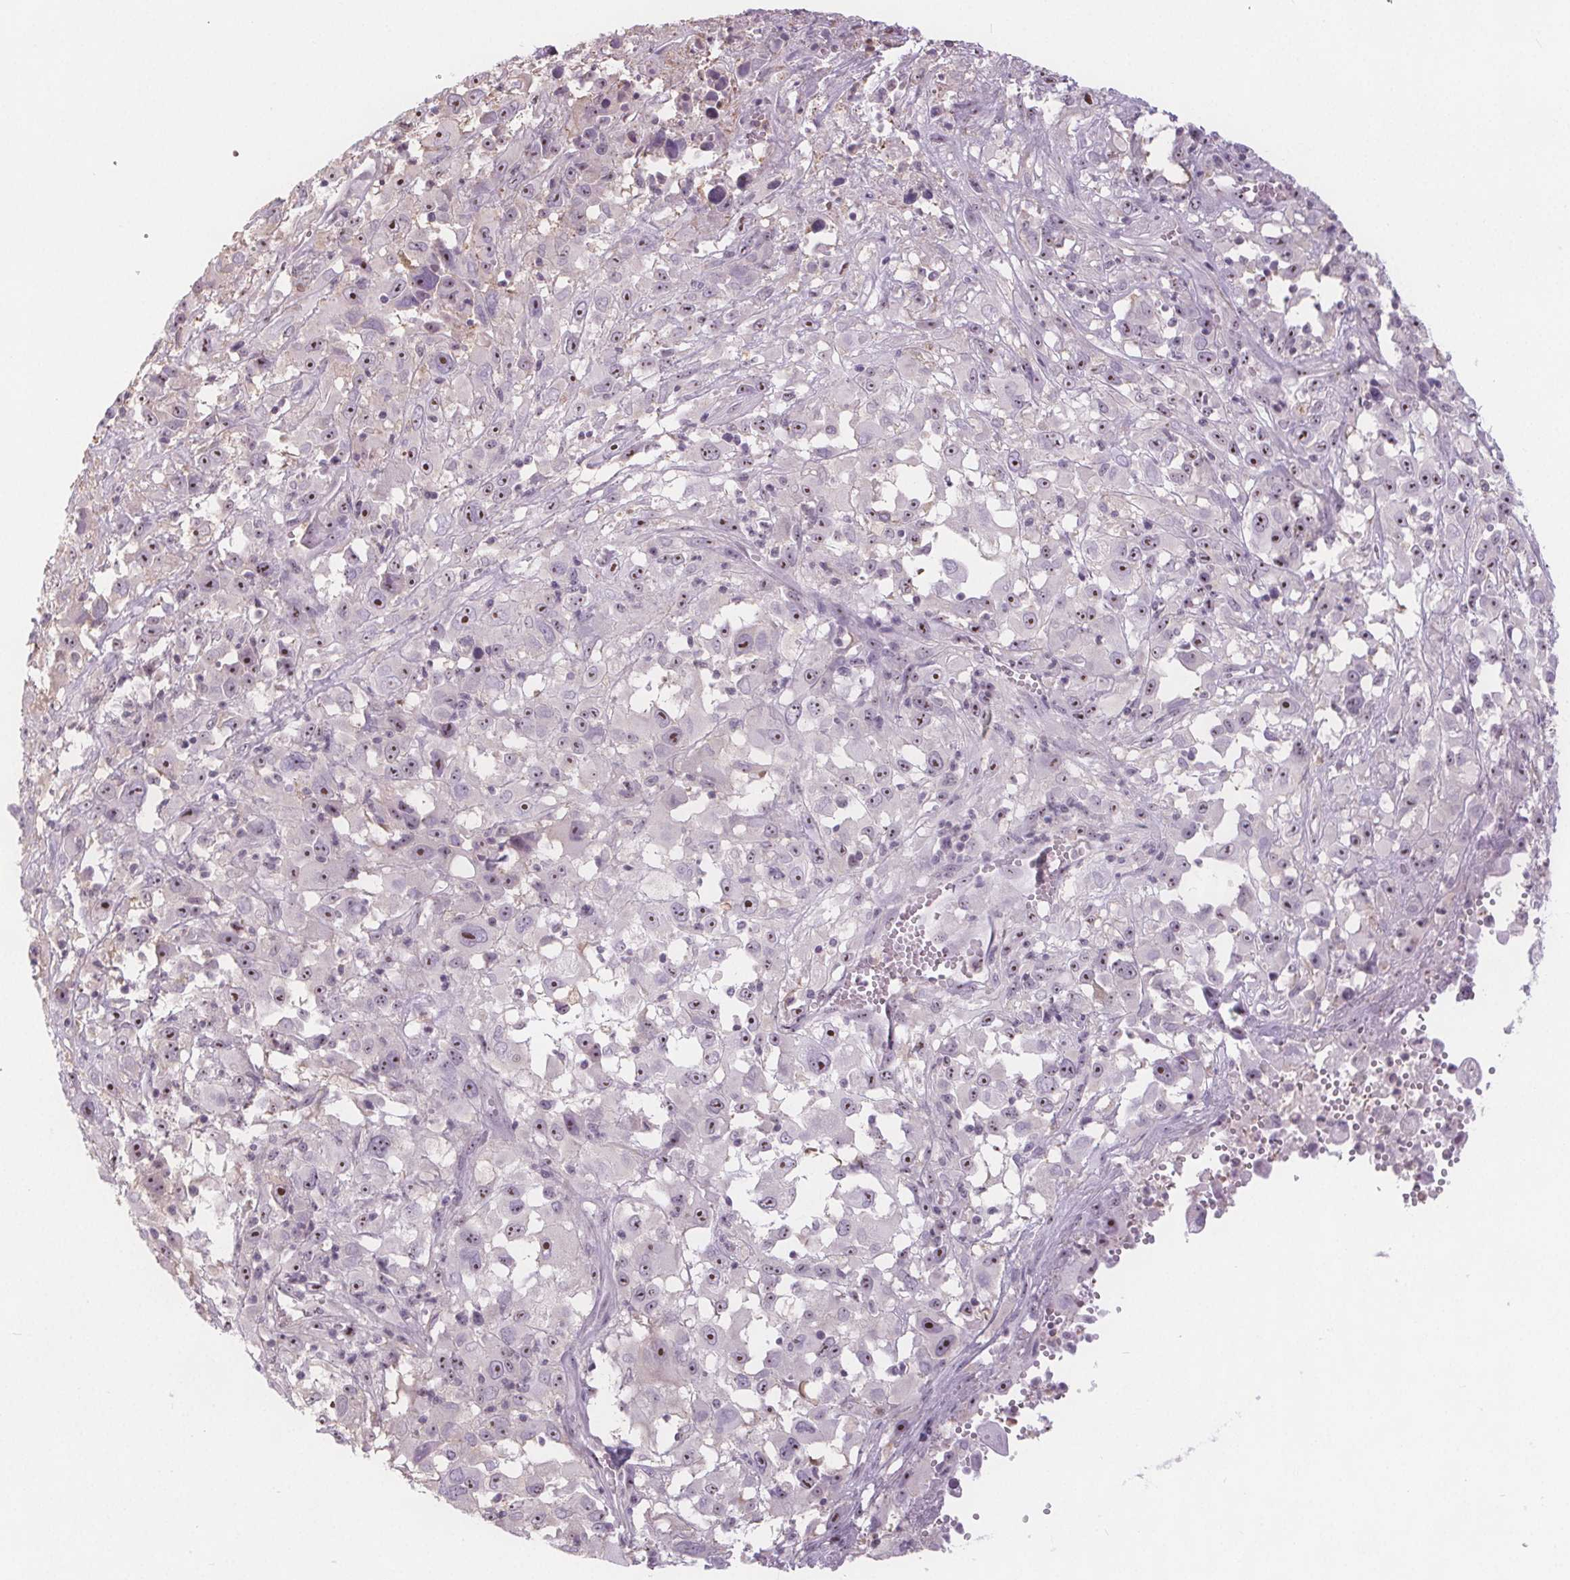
{"staining": {"intensity": "moderate", "quantity": ">75%", "location": "nuclear"}, "tissue": "melanoma", "cell_type": "Tumor cells", "image_type": "cancer", "snomed": [{"axis": "morphology", "description": "Malignant melanoma, Metastatic site"}, {"axis": "topography", "description": "Soft tissue"}], "caption": "A high-resolution image shows IHC staining of melanoma, which displays moderate nuclear staining in approximately >75% of tumor cells. The staining is performed using DAB (3,3'-diaminobenzidine) brown chromogen to label protein expression. The nuclei are counter-stained blue using hematoxylin.", "gene": "NOLC1", "patient": {"sex": "male", "age": 50}}